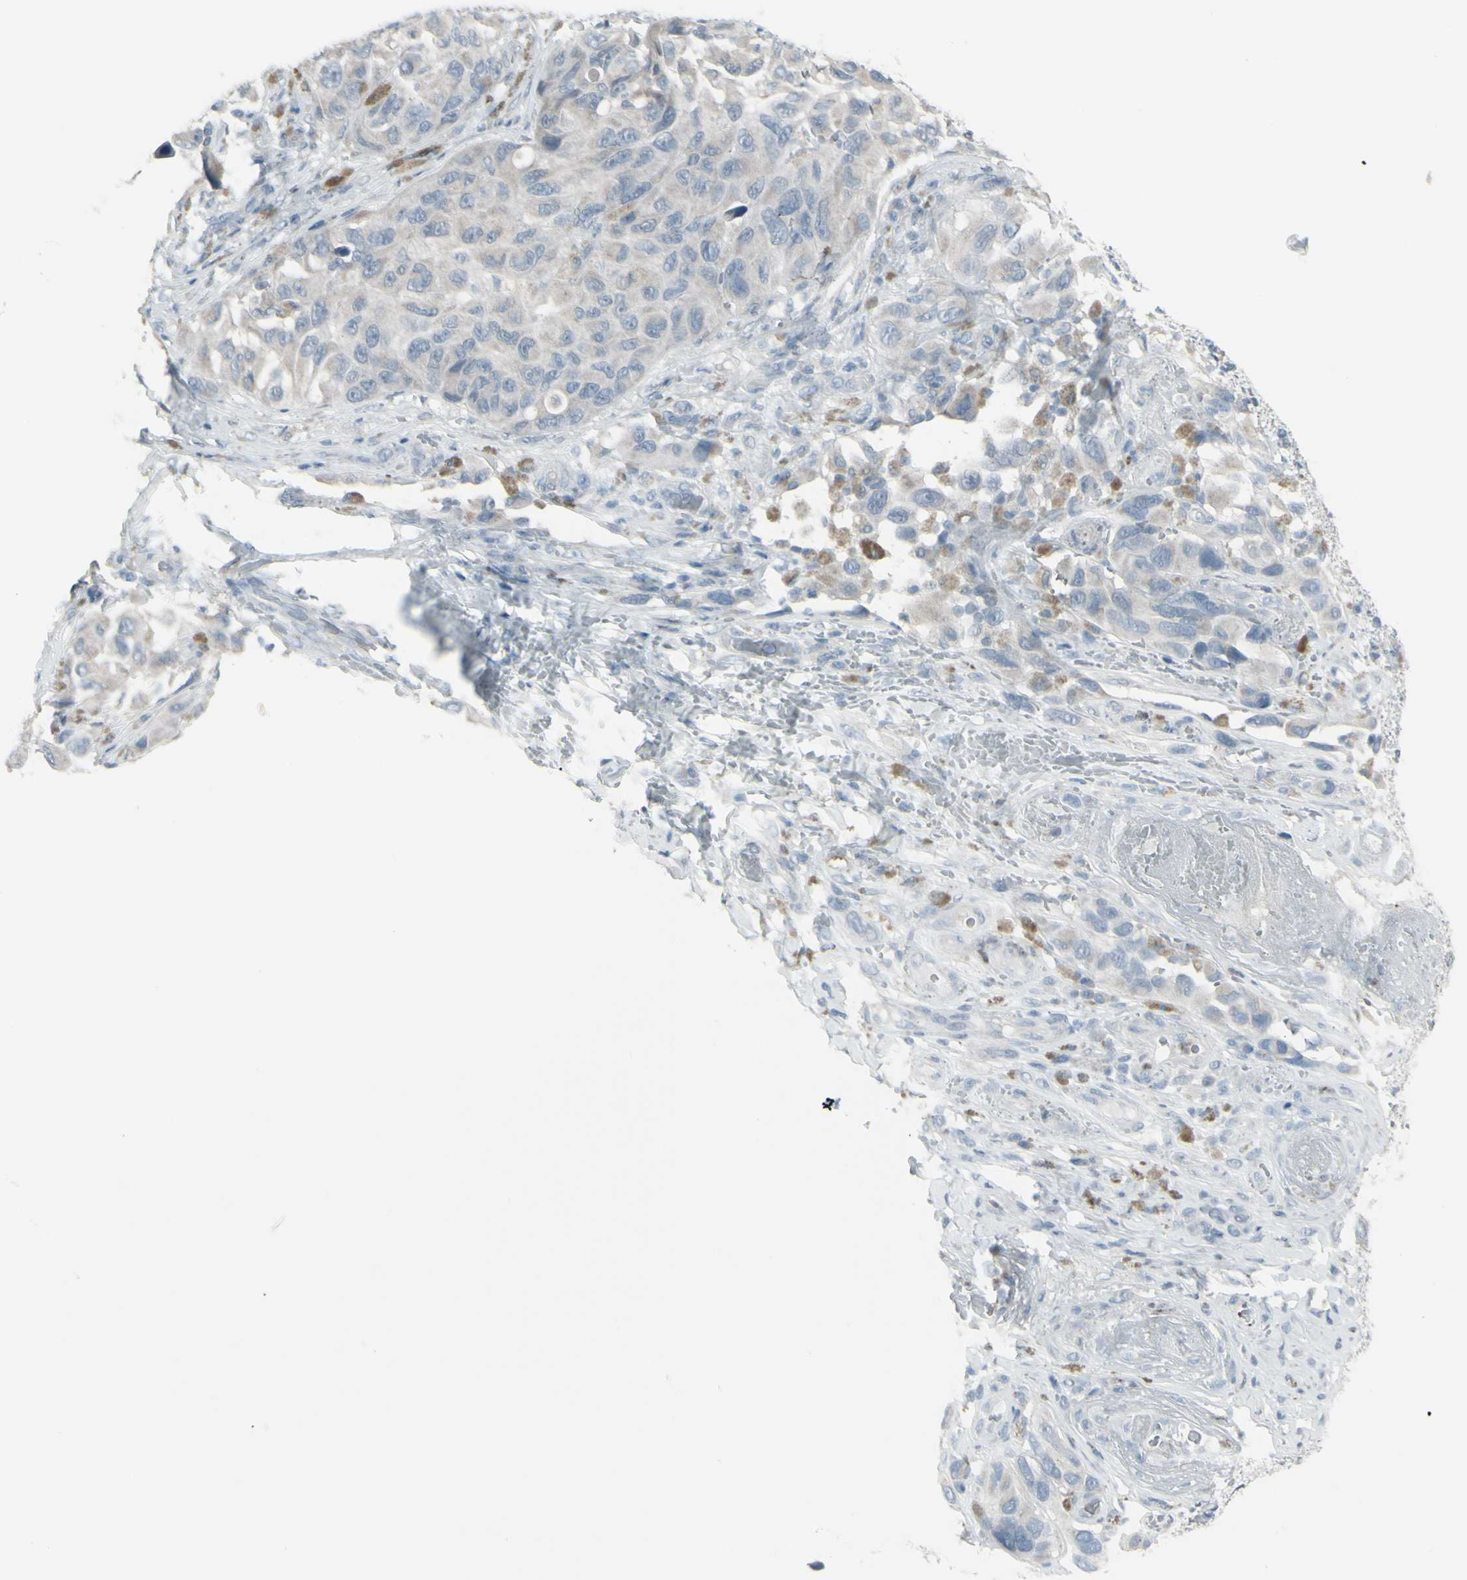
{"staining": {"intensity": "negative", "quantity": "none", "location": "none"}, "tissue": "melanoma", "cell_type": "Tumor cells", "image_type": "cancer", "snomed": [{"axis": "morphology", "description": "Malignant melanoma, NOS"}, {"axis": "topography", "description": "Skin"}], "caption": "High magnification brightfield microscopy of melanoma stained with DAB (brown) and counterstained with hematoxylin (blue): tumor cells show no significant positivity.", "gene": "RAB3A", "patient": {"sex": "female", "age": 73}}